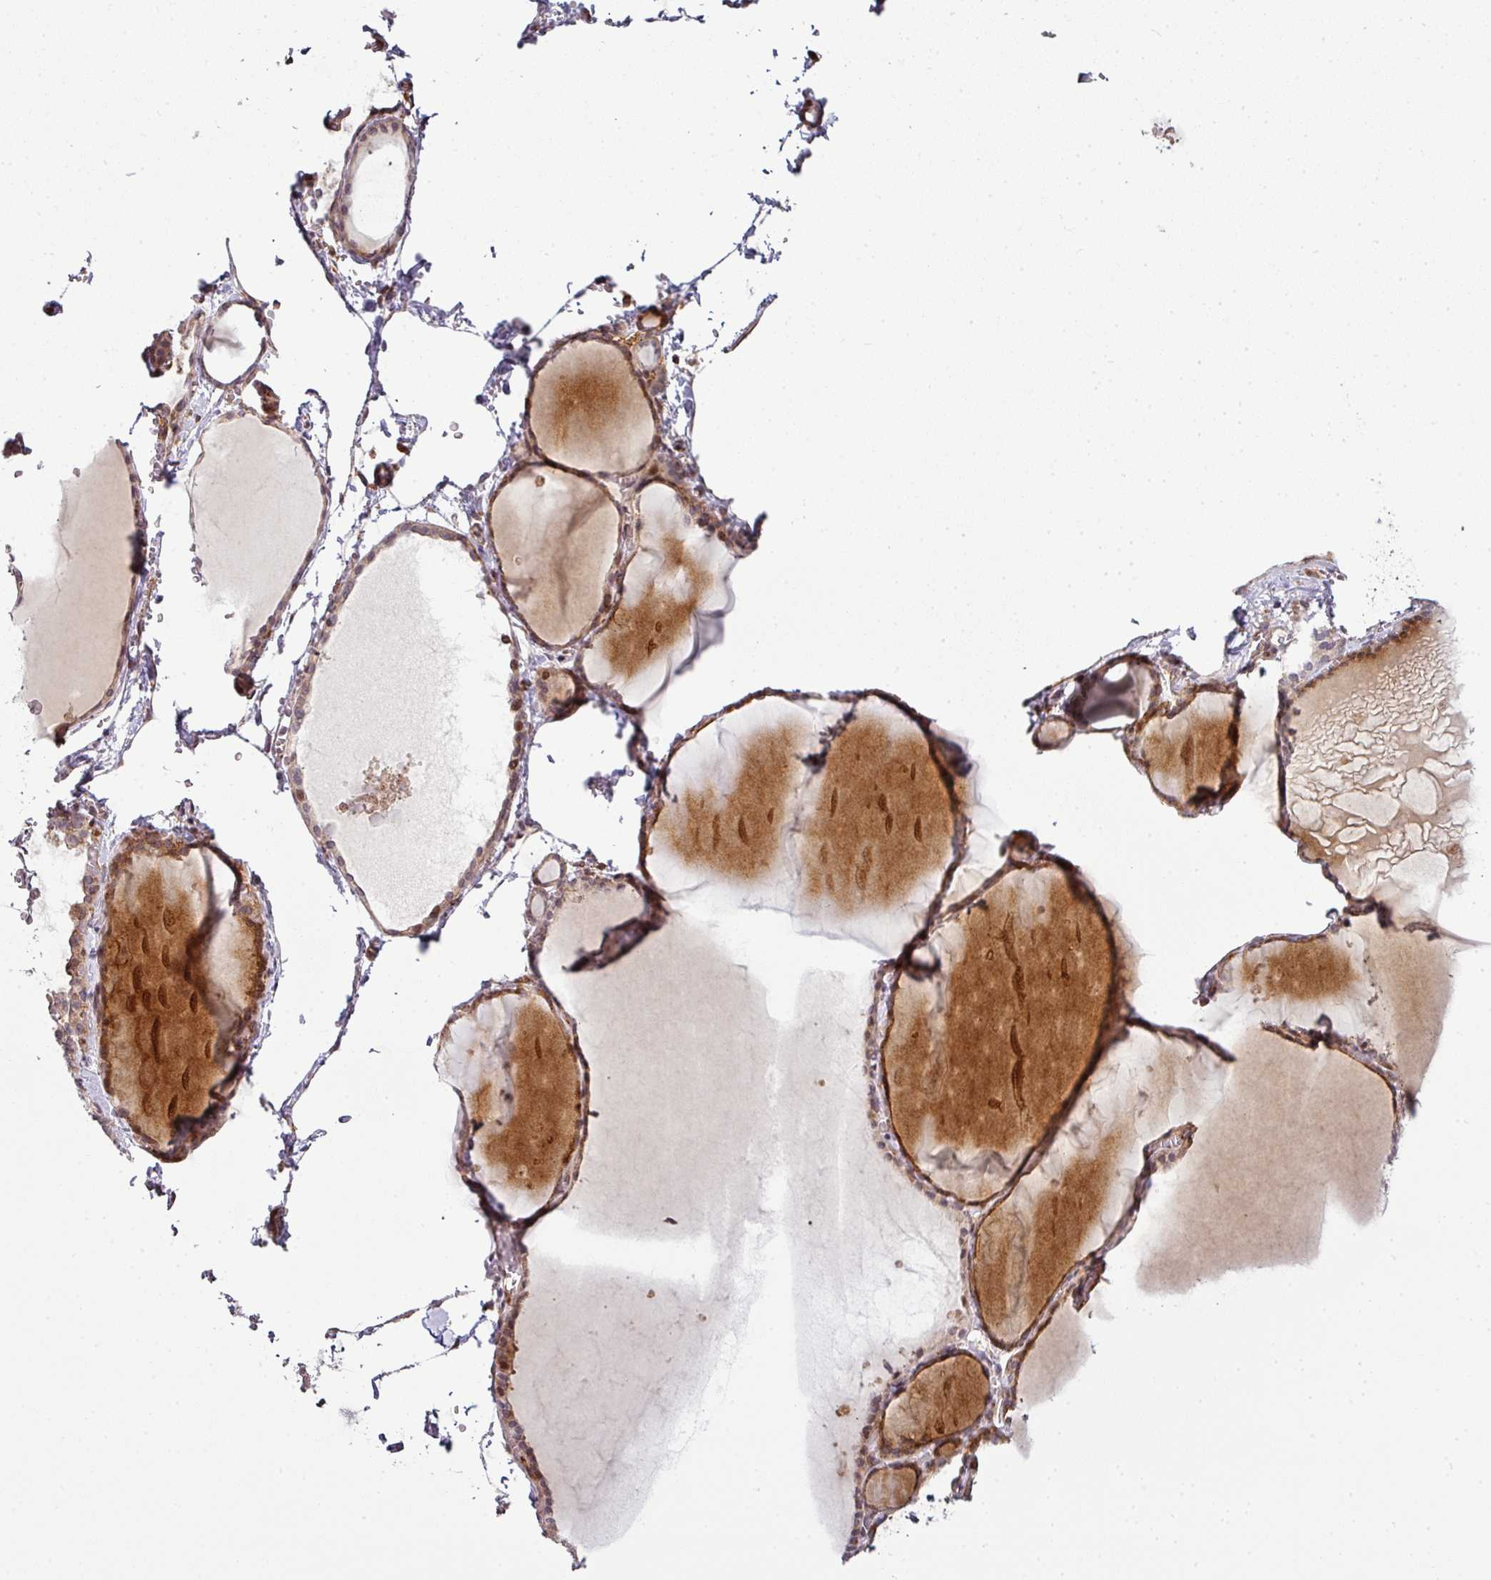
{"staining": {"intensity": "moderate", "quantity": "25%-75%", "location": "cytoplasmic/membranous"}, "tissue": "thyroid gland", "cell_type": "Glandular cells", "image_type": "normal", "snomed": [{"axis": "morphology", "description": "Normal tissue, NOS"}, {"axis": "topography", "description": "Thyroid gland"}], "caption": "Benign thyroid gland was stained to show a protein in brown. There is medium levels of moderate cytoplasmic/membranous staining in about 25%-75% of glandular cells.", "gene": "ATAT1", "patient": {"sex": "female", "age": 49}}